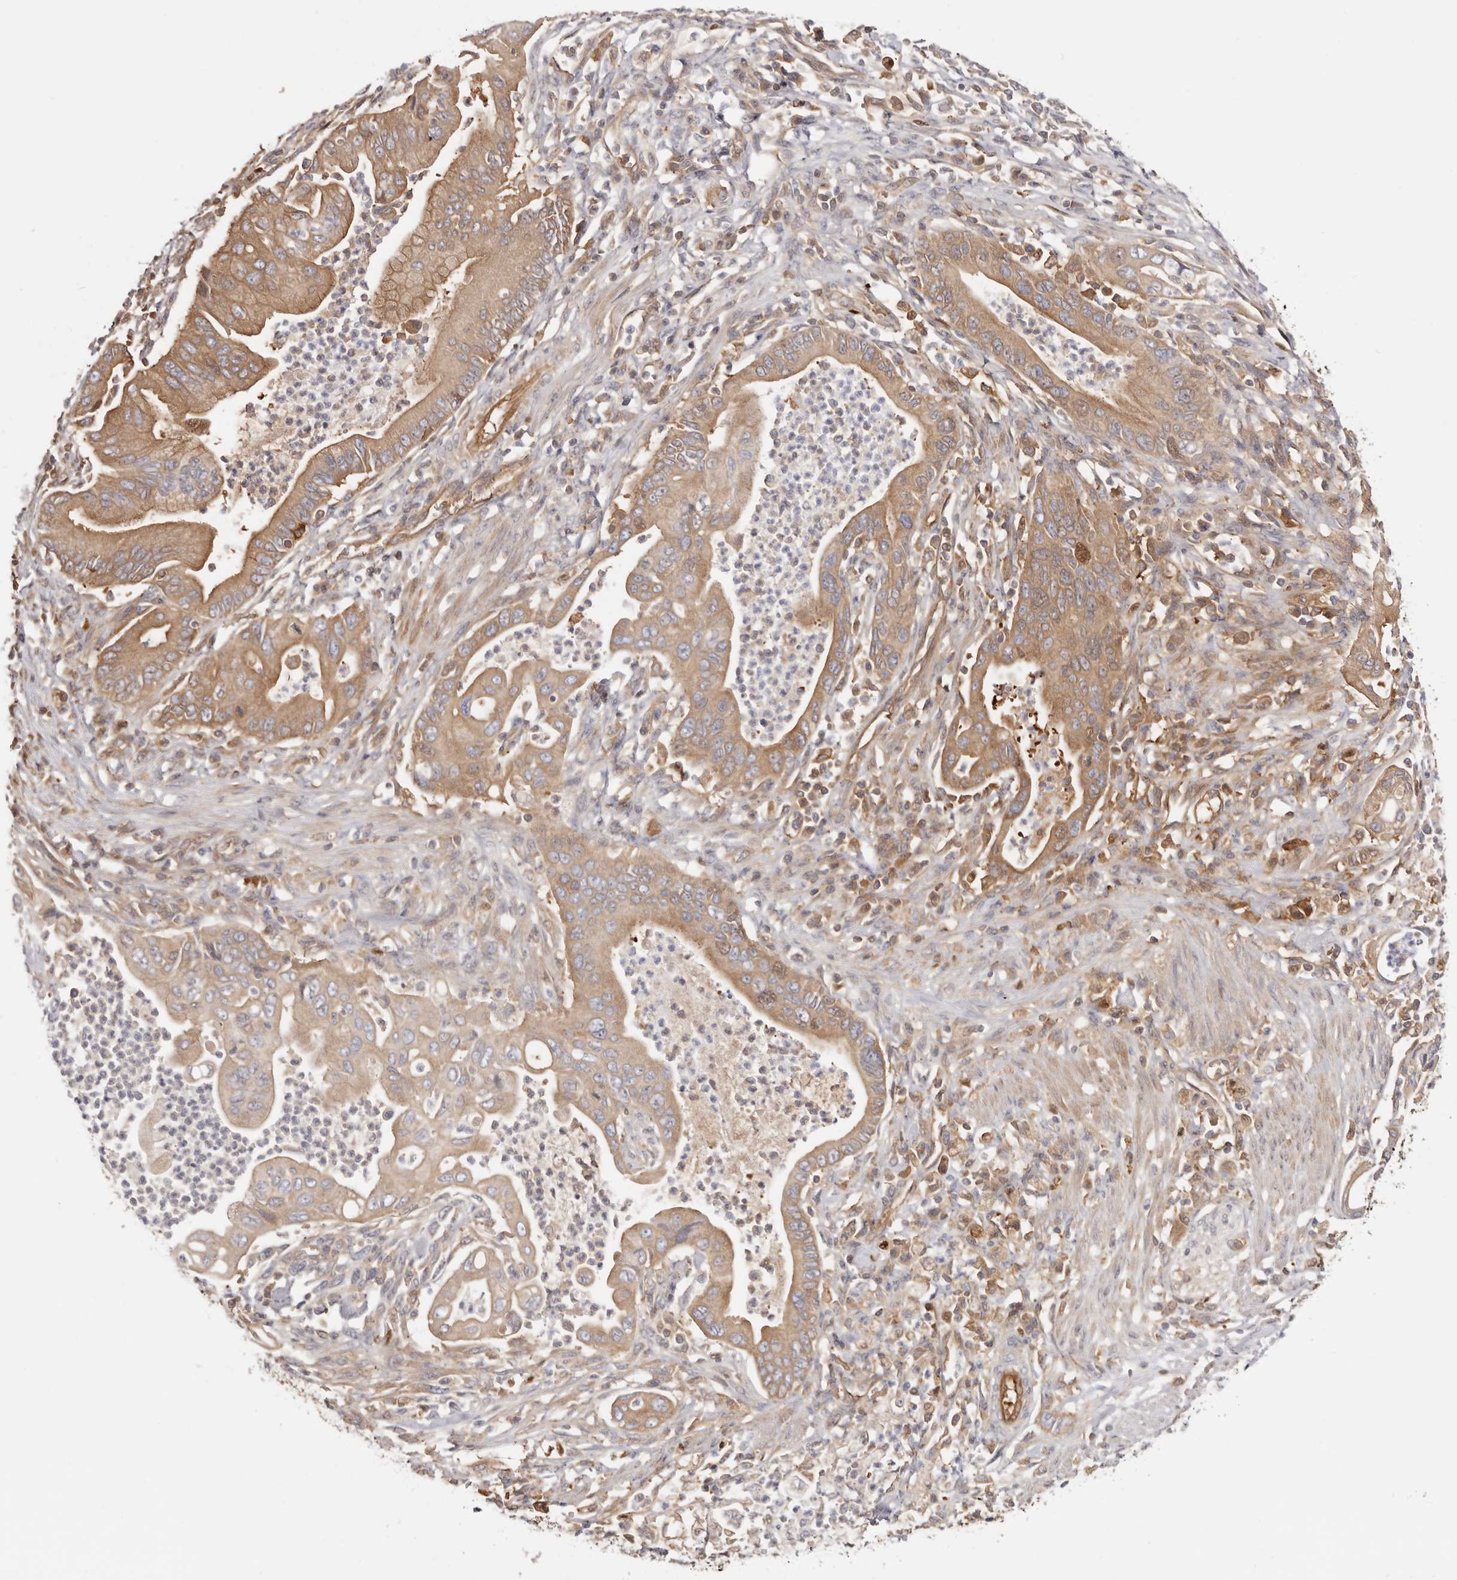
{"staining": {"intensity": "moderate", "quantity": ">75%", "location": "cytoplasmic/membranous"}, "tissue": "pancreatic cancer", "cell_type": "Tumor cells", "image_type": "cancer", "snomed": [{"axis": "morphology", "description": "Adenocarcinoma, NOS"}, {"axis": "topography", "description": "Pancreas"}], "caption": "This histopathology image exhibits immunohistochemistry (IHC) staining of pancreatic adenocarcinoma, with medium moderate cytoplasmic/membranous positivity in approximately >75% of tumor cells.", "gene": "LAP3", "patient": {"sex": "male", "age": 78}}